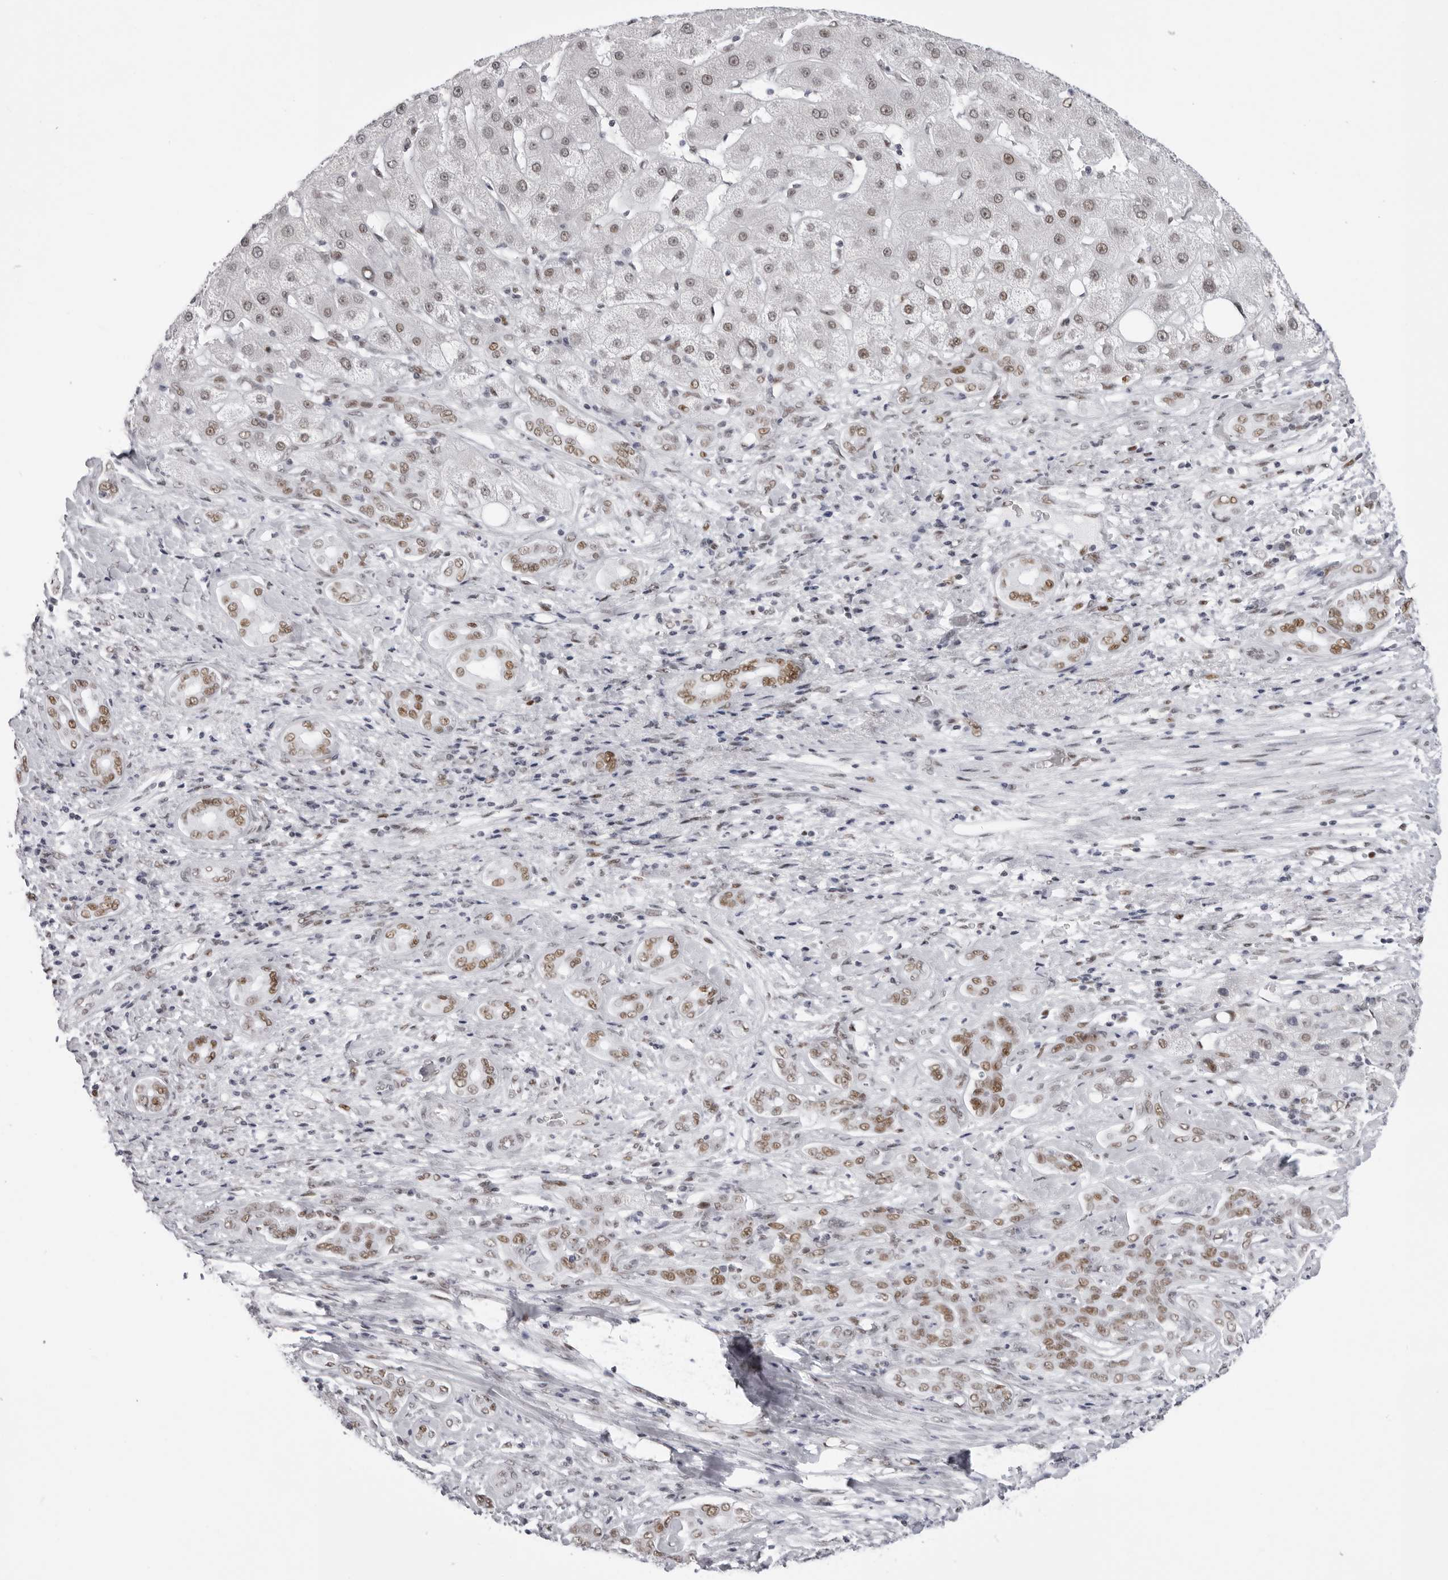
{"staining": {"intensity": "moderate", "quantity": ">75%", "location": "nuclear"}, "tissue": "liver cancer", "cell_type": "Tumor cells", "image_type": "cancer", "snomed": [{"axis": "morphology", "description": "Carcinoma, Hepatocellular, NOS"}, {"axis": "topography", "description": "Liver"}], "caption": "Protein staining by immunohistochemistry shows moderate nuclear positivity in approximately >75% of tumor cells in liver cancer (hepatocellular carcinoma).", "gene": "IRF2BP2", "patient": {"sex": "male", "age": 65}}